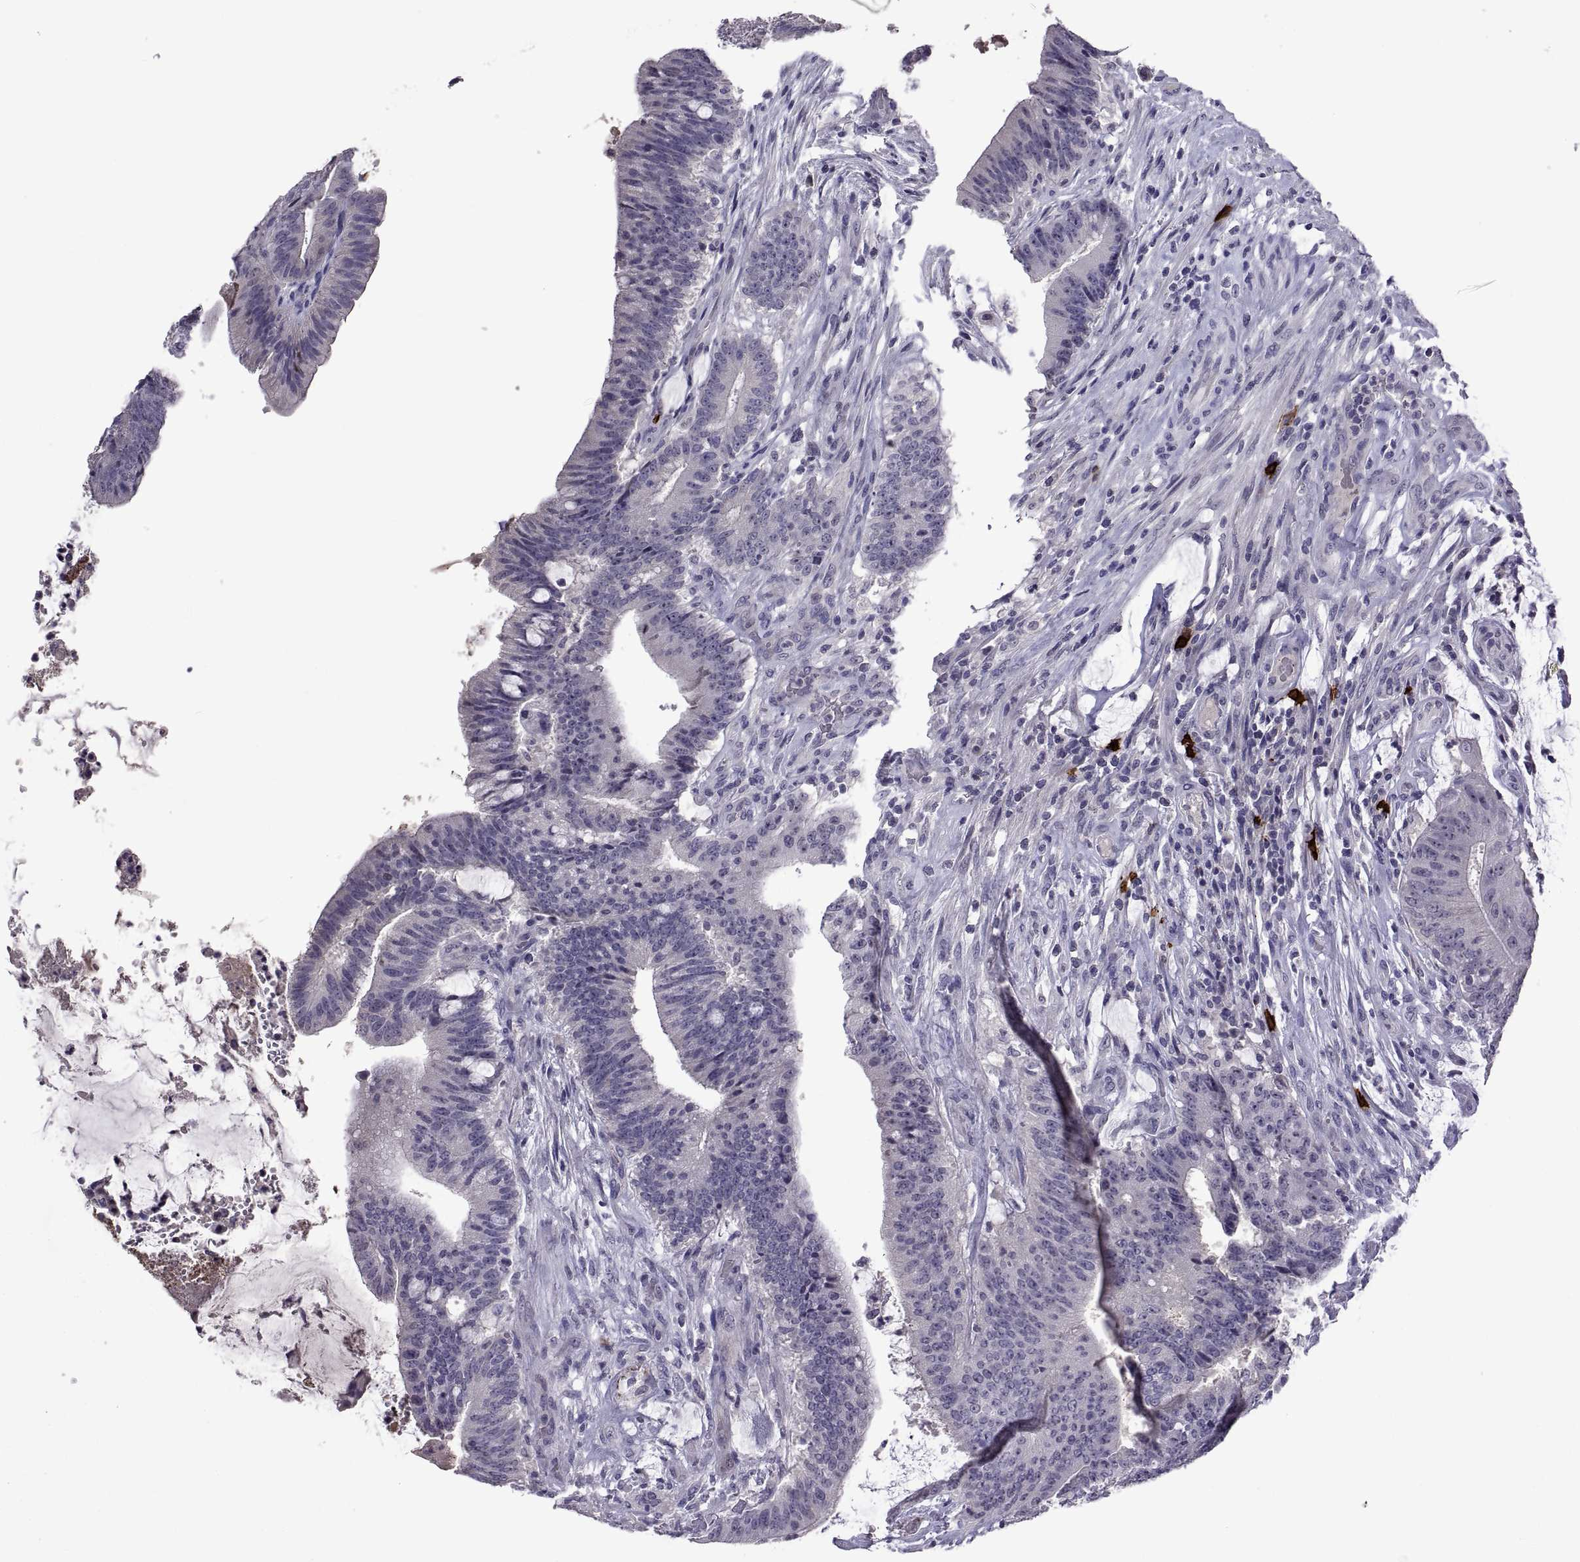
{"staining": {"intensity": "negative", "quantity": "none", "location": "none"}, "tissue": "colorectal cancer", "cell_type": "Tumor cells", "image_type": "cancer", "snomed": [{"axis": "morphology", "description": "Adenocarcinoma, NOS"}, {"axis": "topography", "description": "Colon"}], "caption": "Adenocarcinoma (colorectal) was stained to show a protein in brown. There is no significant expression in tumor cells.", "gene": "MS4A1", "patient": {"sex": "female", "age": 43}}